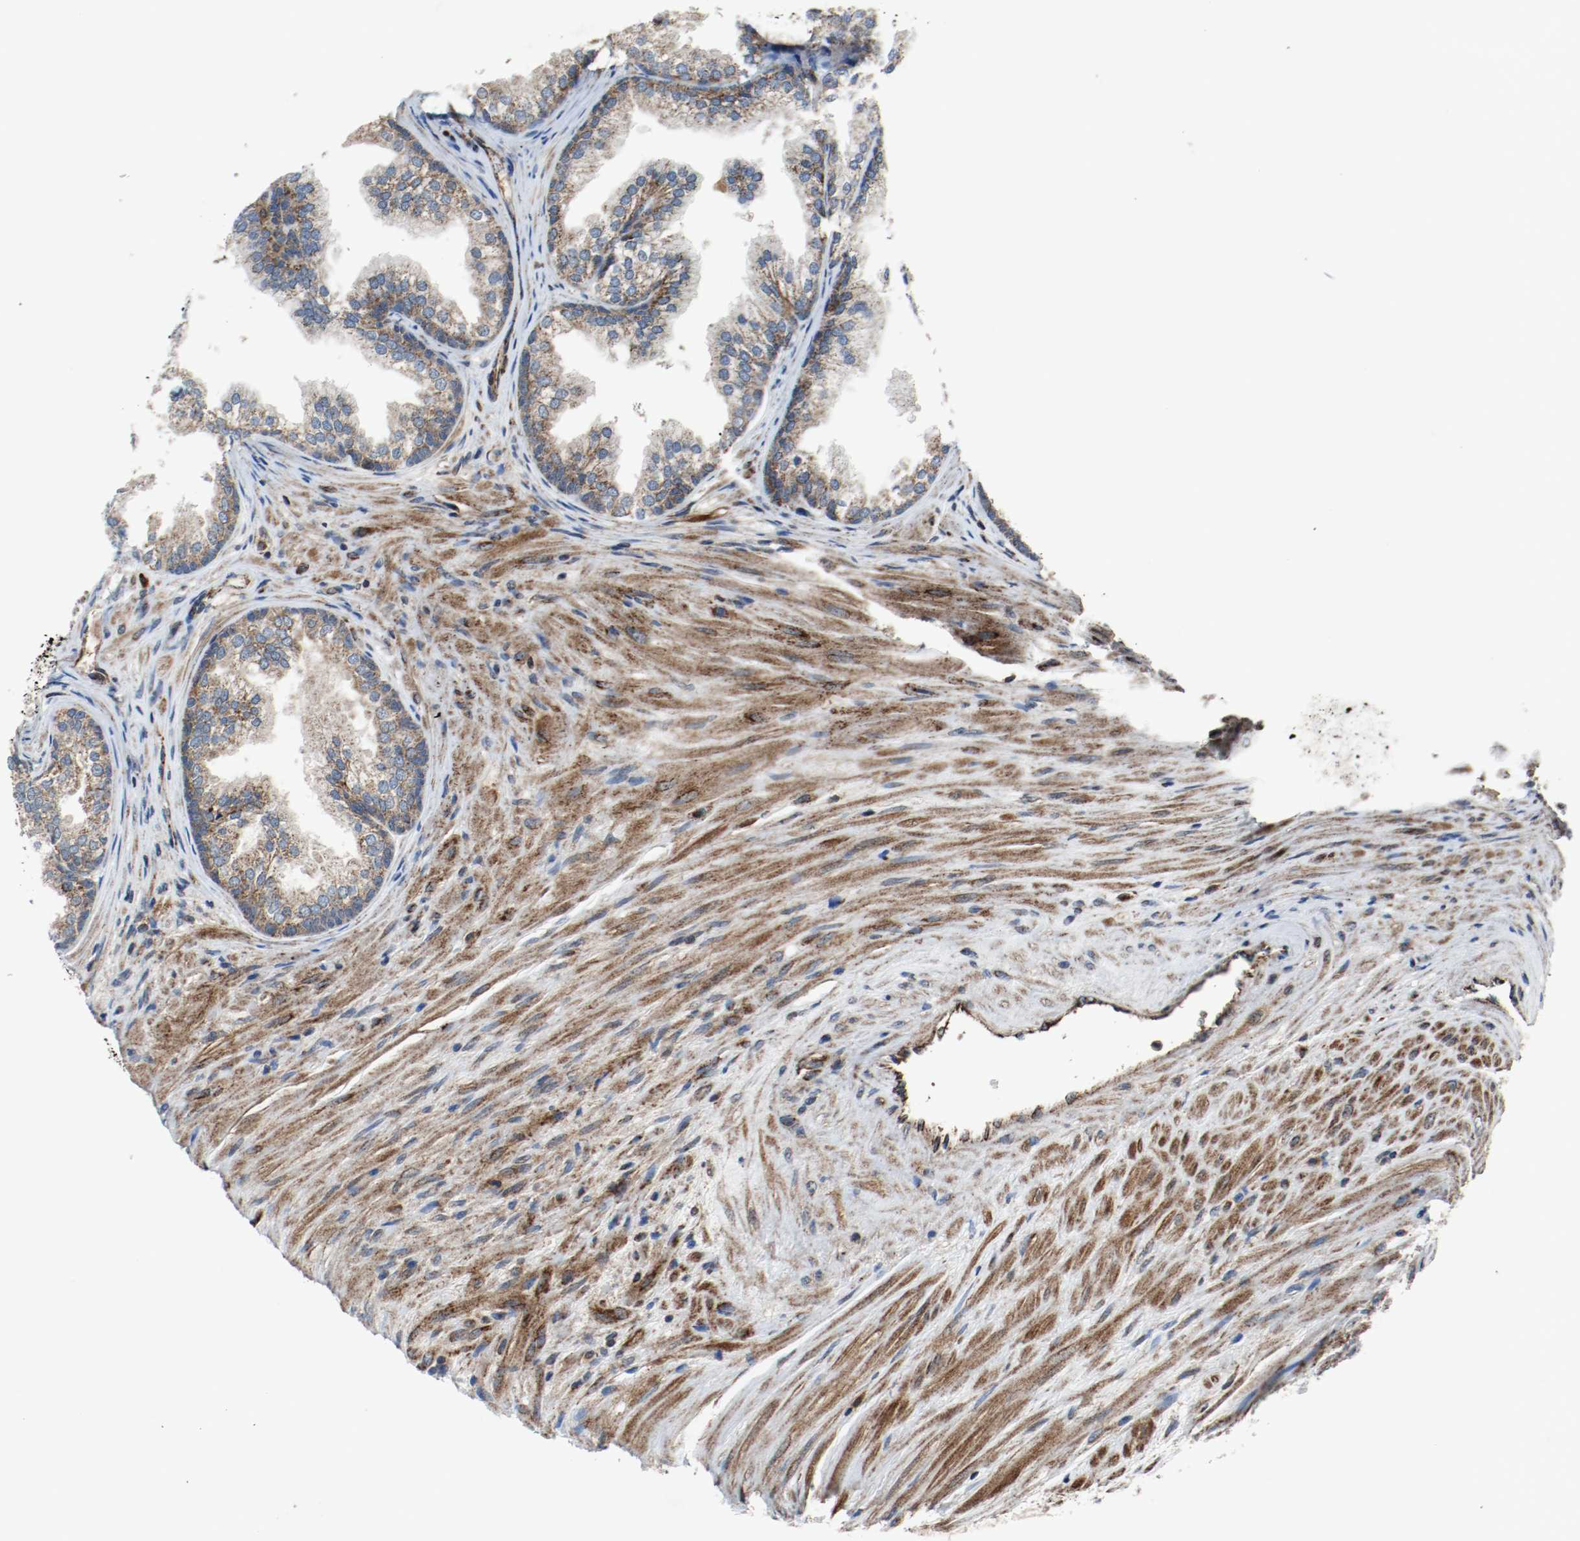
{"staining": {"intensity": "moderate", "quantity": ">75%", "location": "cytoplasmic/membranous"}, "tissue": "prostate", "cell_type": "Glandular cells", "image_type": "normal", "snomed": [{"axis": "morphology", "description": "Normal tissue, NOS"}, {"axis": "topography", "description": "Prostate"}], "caption": "Immunohistochemical staining of unremarkable prostate displays moderate cytoplasmic/membranous protein staining in about >75% of glandular cells. The protein of interest is stained brown, and the nuclei are stained in blue (DAB IHC with brightfield microscopy, high magnification).", "gene": "TXNRD1", "patient": {"sex": "male", "age": 76}}